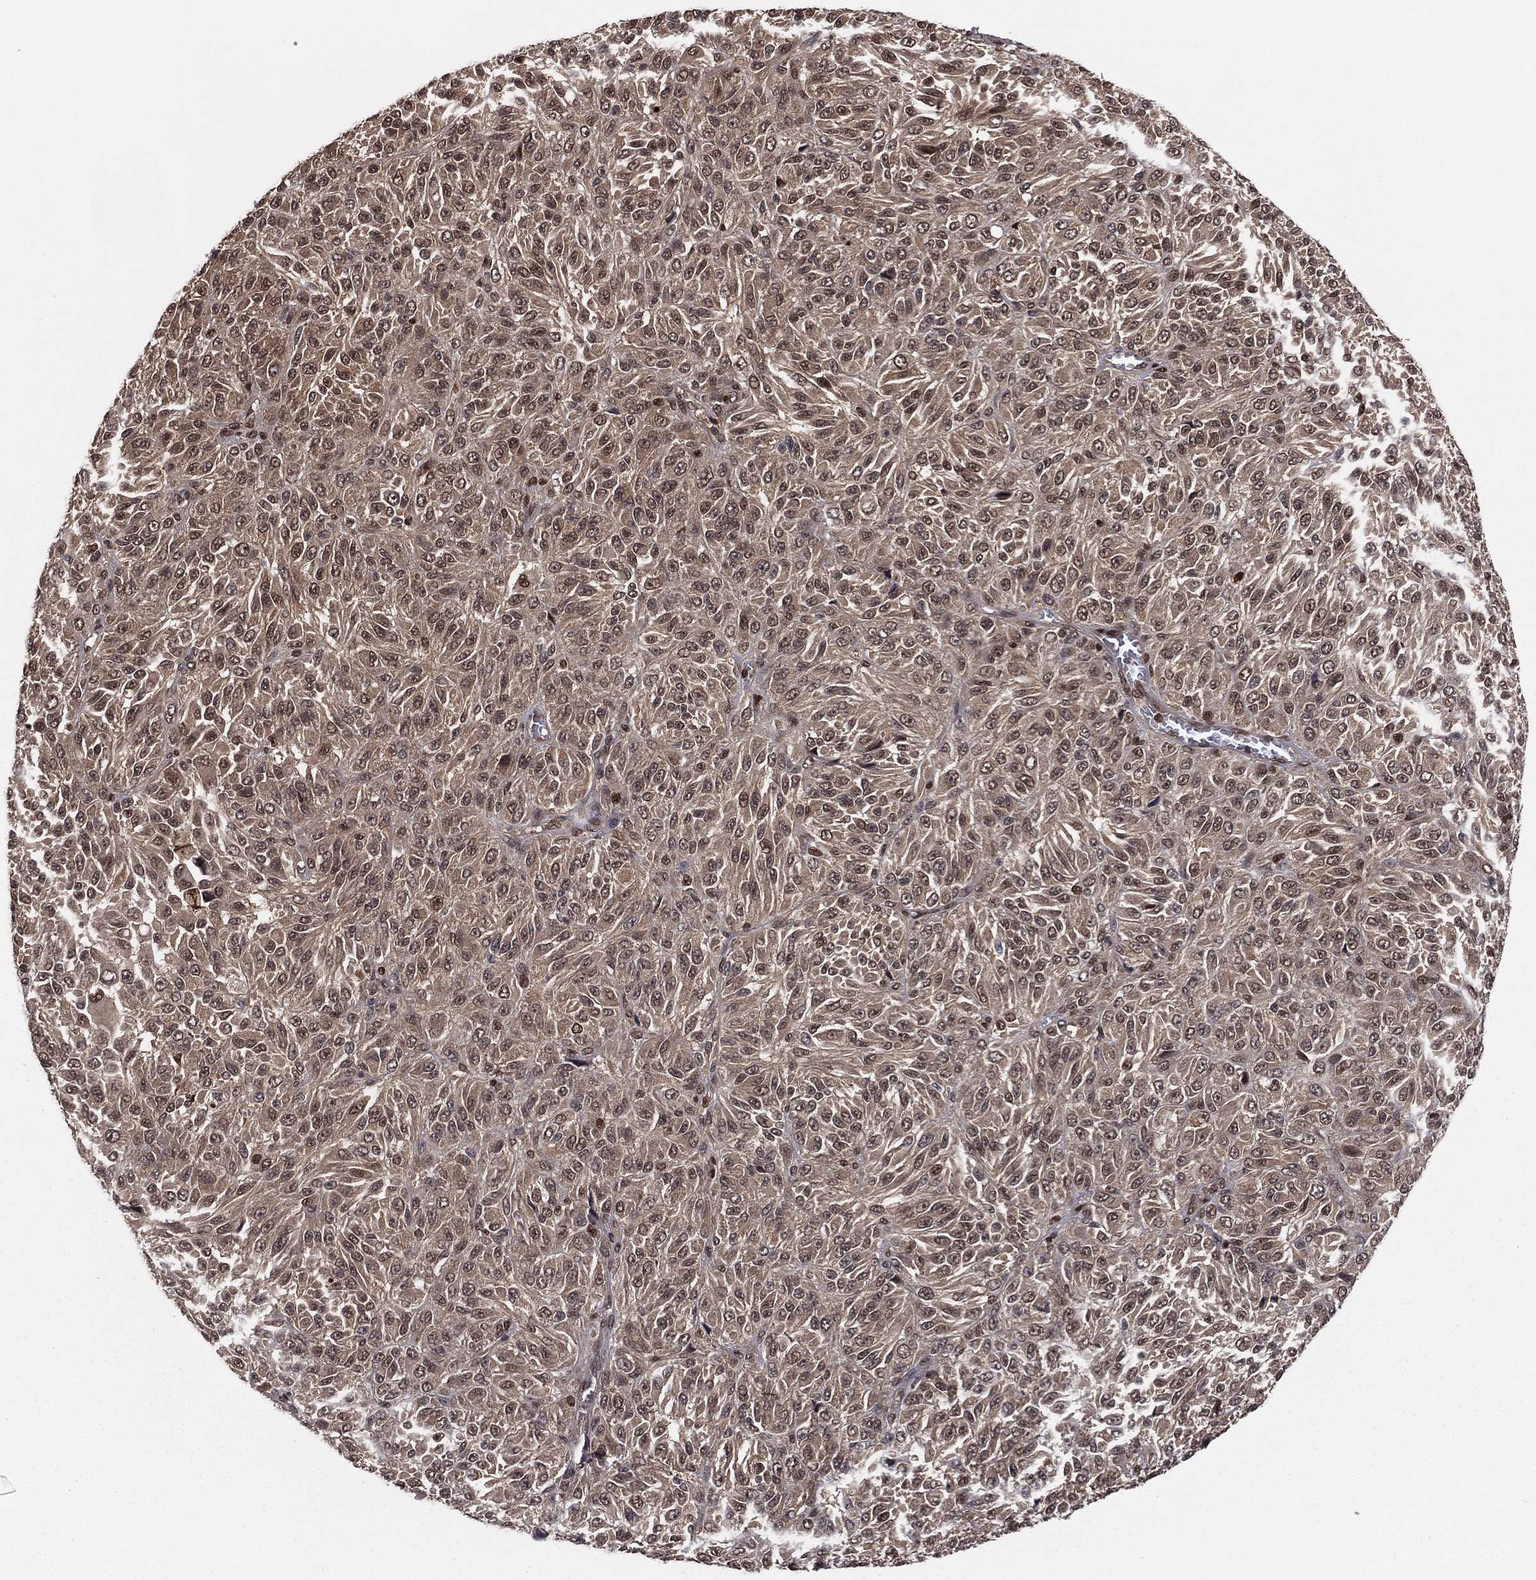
{"staining": {"intensity": "strong", "quantity": ">75%", "location": "cytoplasmic/membranous,nuclear"}, "tissue": "melanoma", "cell_type": "Tumor cells", "image_type": "cancer", "snomed": [{"axis": "morphology", "description": "Malignant melanoma, Metastatic site"}, {"axis": "topography", "description": "Brain"}], "caption": "Malignant melanoma (metastatic site) stained for a protein demonstrates strong cytoplasmic/membranous and nuclear positivity in tumor cells.", "gene": "PSMA1", "patient": {"sex": "female", "age": 56}}